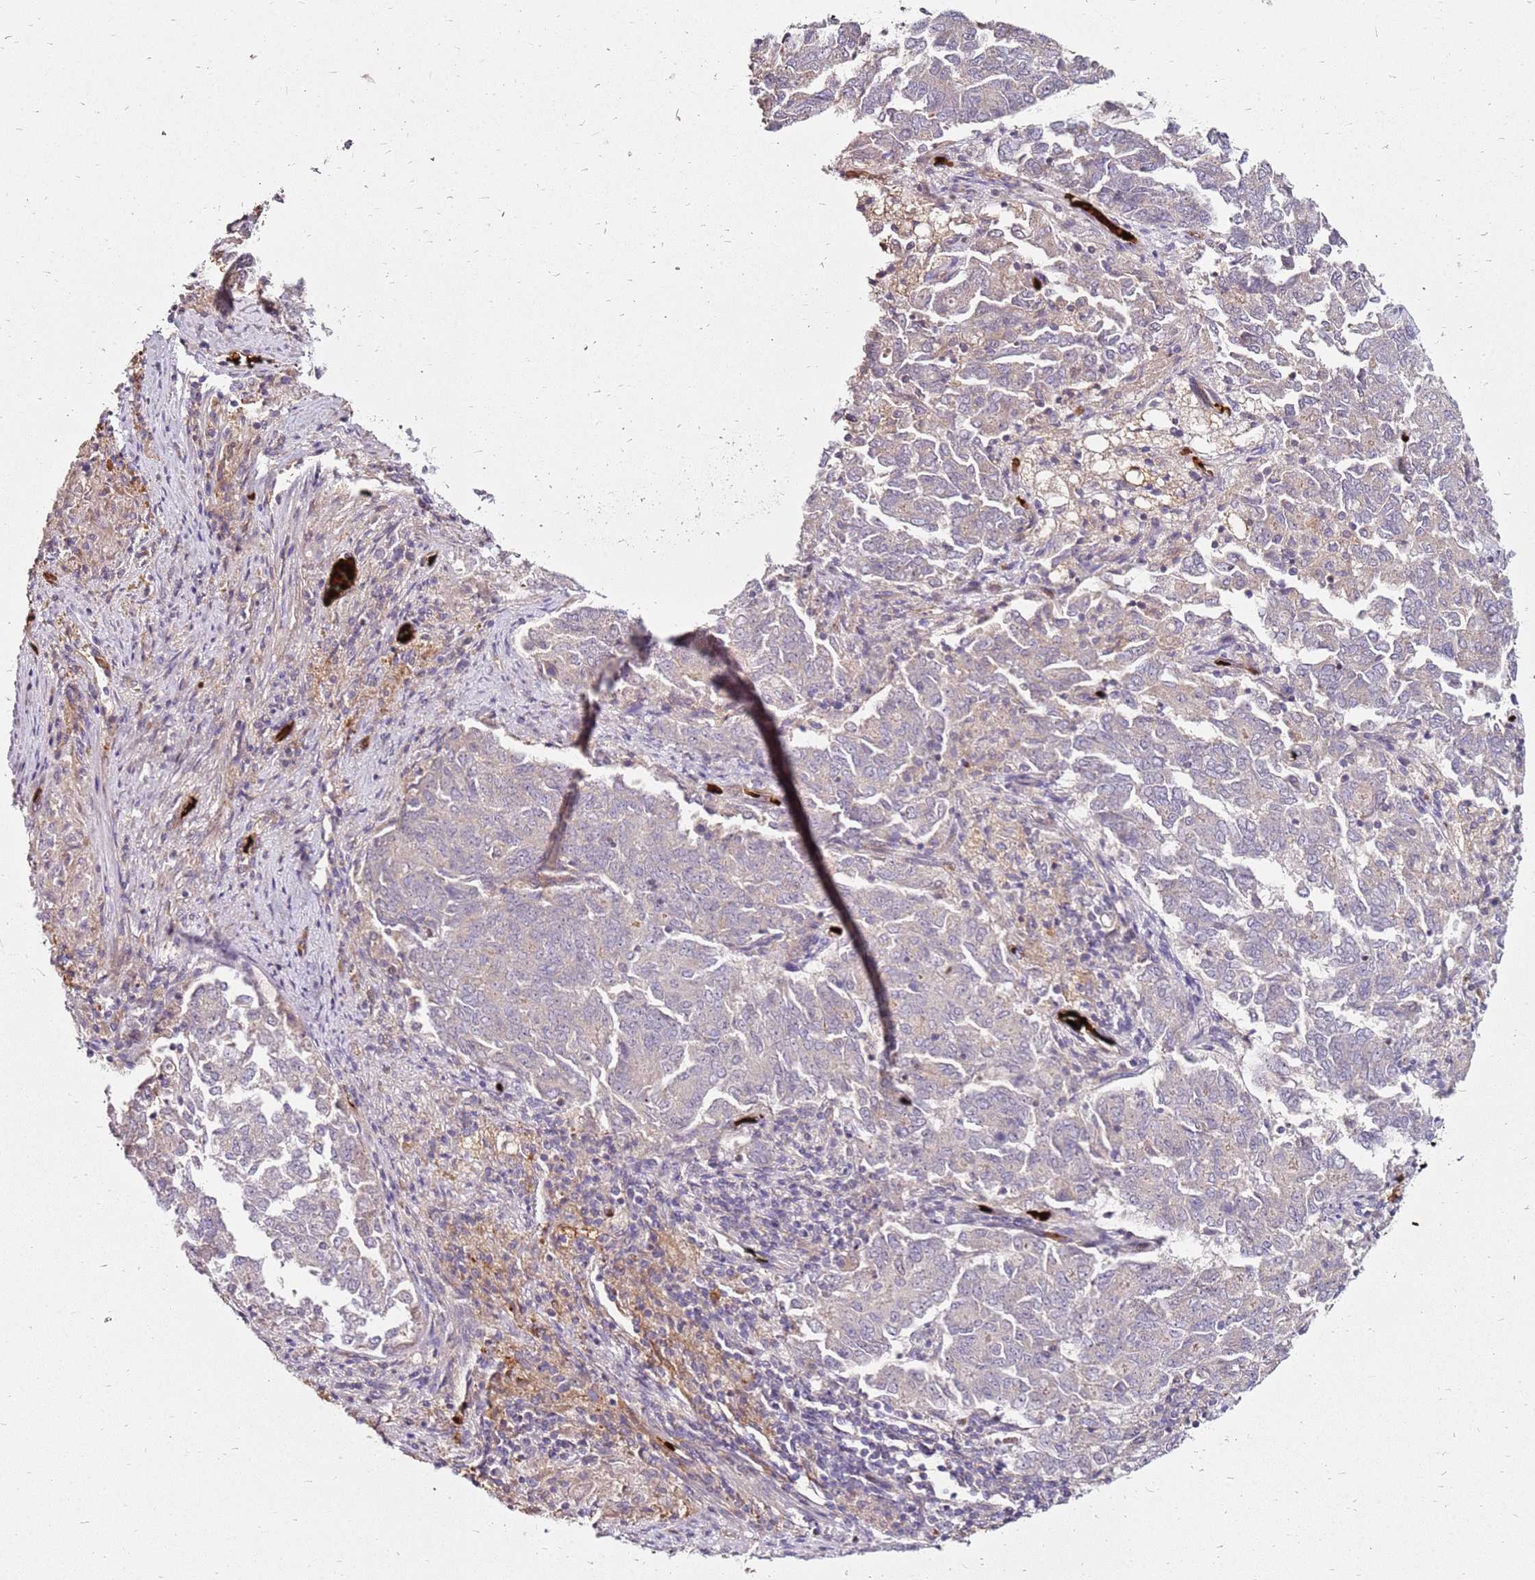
{"staining": {"intensity": "negative", "quantity": "none", "location": "none"}, "tissue": "endometrial cancer", "cell_type": "Tumor cells", "image_type": "cancer", "snomed": [{"axis": "morphology", "description": "Adenocarcinoma, NOS"}, {"axis": "topography", "description": "Endometrium"}], "caption": "Micrograph shows no protein expression in tumor cells of endometrial cancer (adenocarcinoma) tissue.", "gene": "RNF11", "patient": {"sex": "female", "age": 80}}